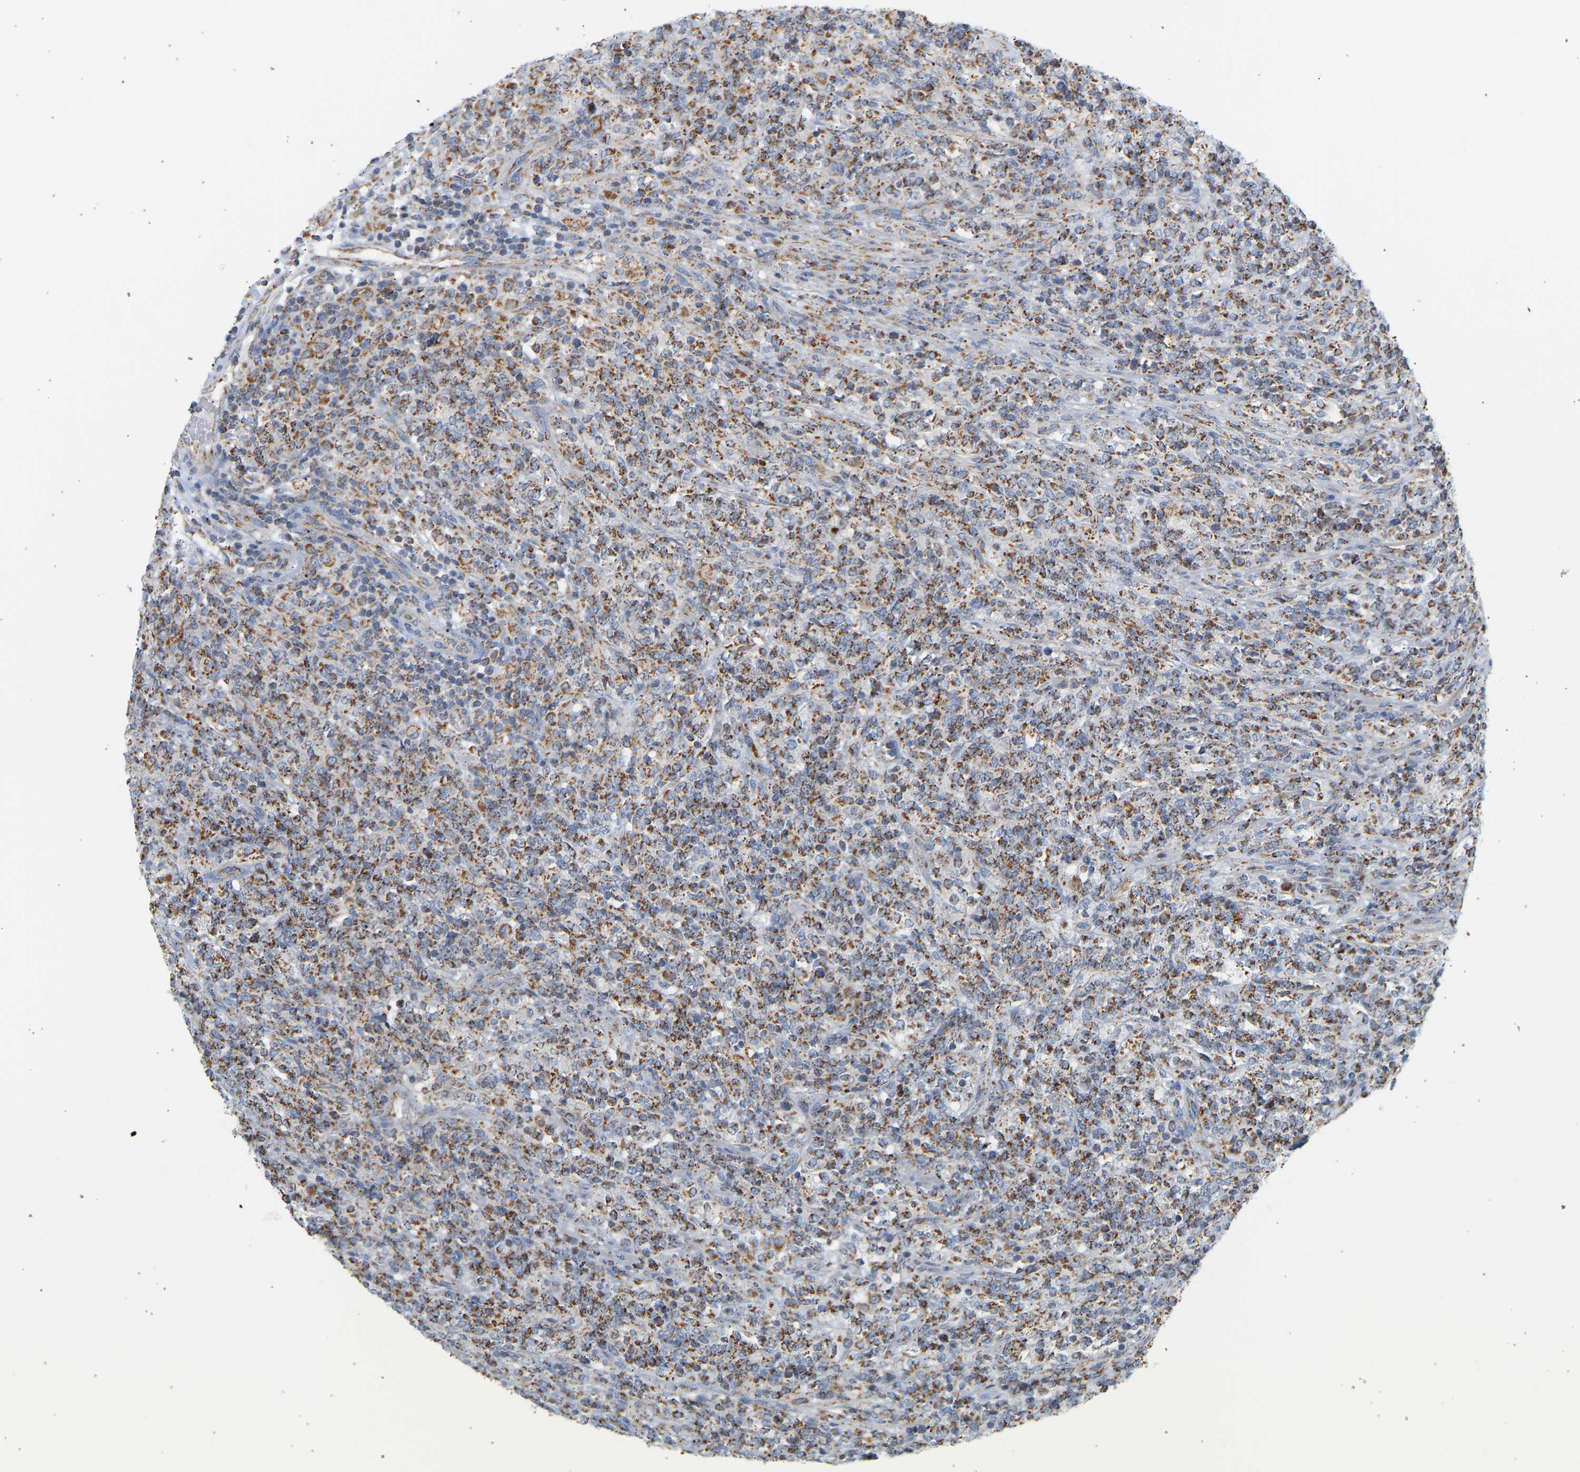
{"staining": {"intensity": "moderate", "quantity": ">75%", "location": "cytoplasmic/membranous"}, "tissue": "lymphoma", "cell_type": "Tumor cells", "image_type": "cancer", "snomed": [{"axis": "morphology", "description": "Malignant lymphoma, non-Hodgkin's type, High grade"}, {"axis": "topography", "description": "Soft tissue"}], "caption": "Tumor cells display medium levels of moderate cytoplasmic/membranous staining in approximately >75% of cells in human high-grade malignant lymphoma, non-Hodgkin's type.", "gene": "GRPEL2", "patient": {"sex": "male", "age": 18}}